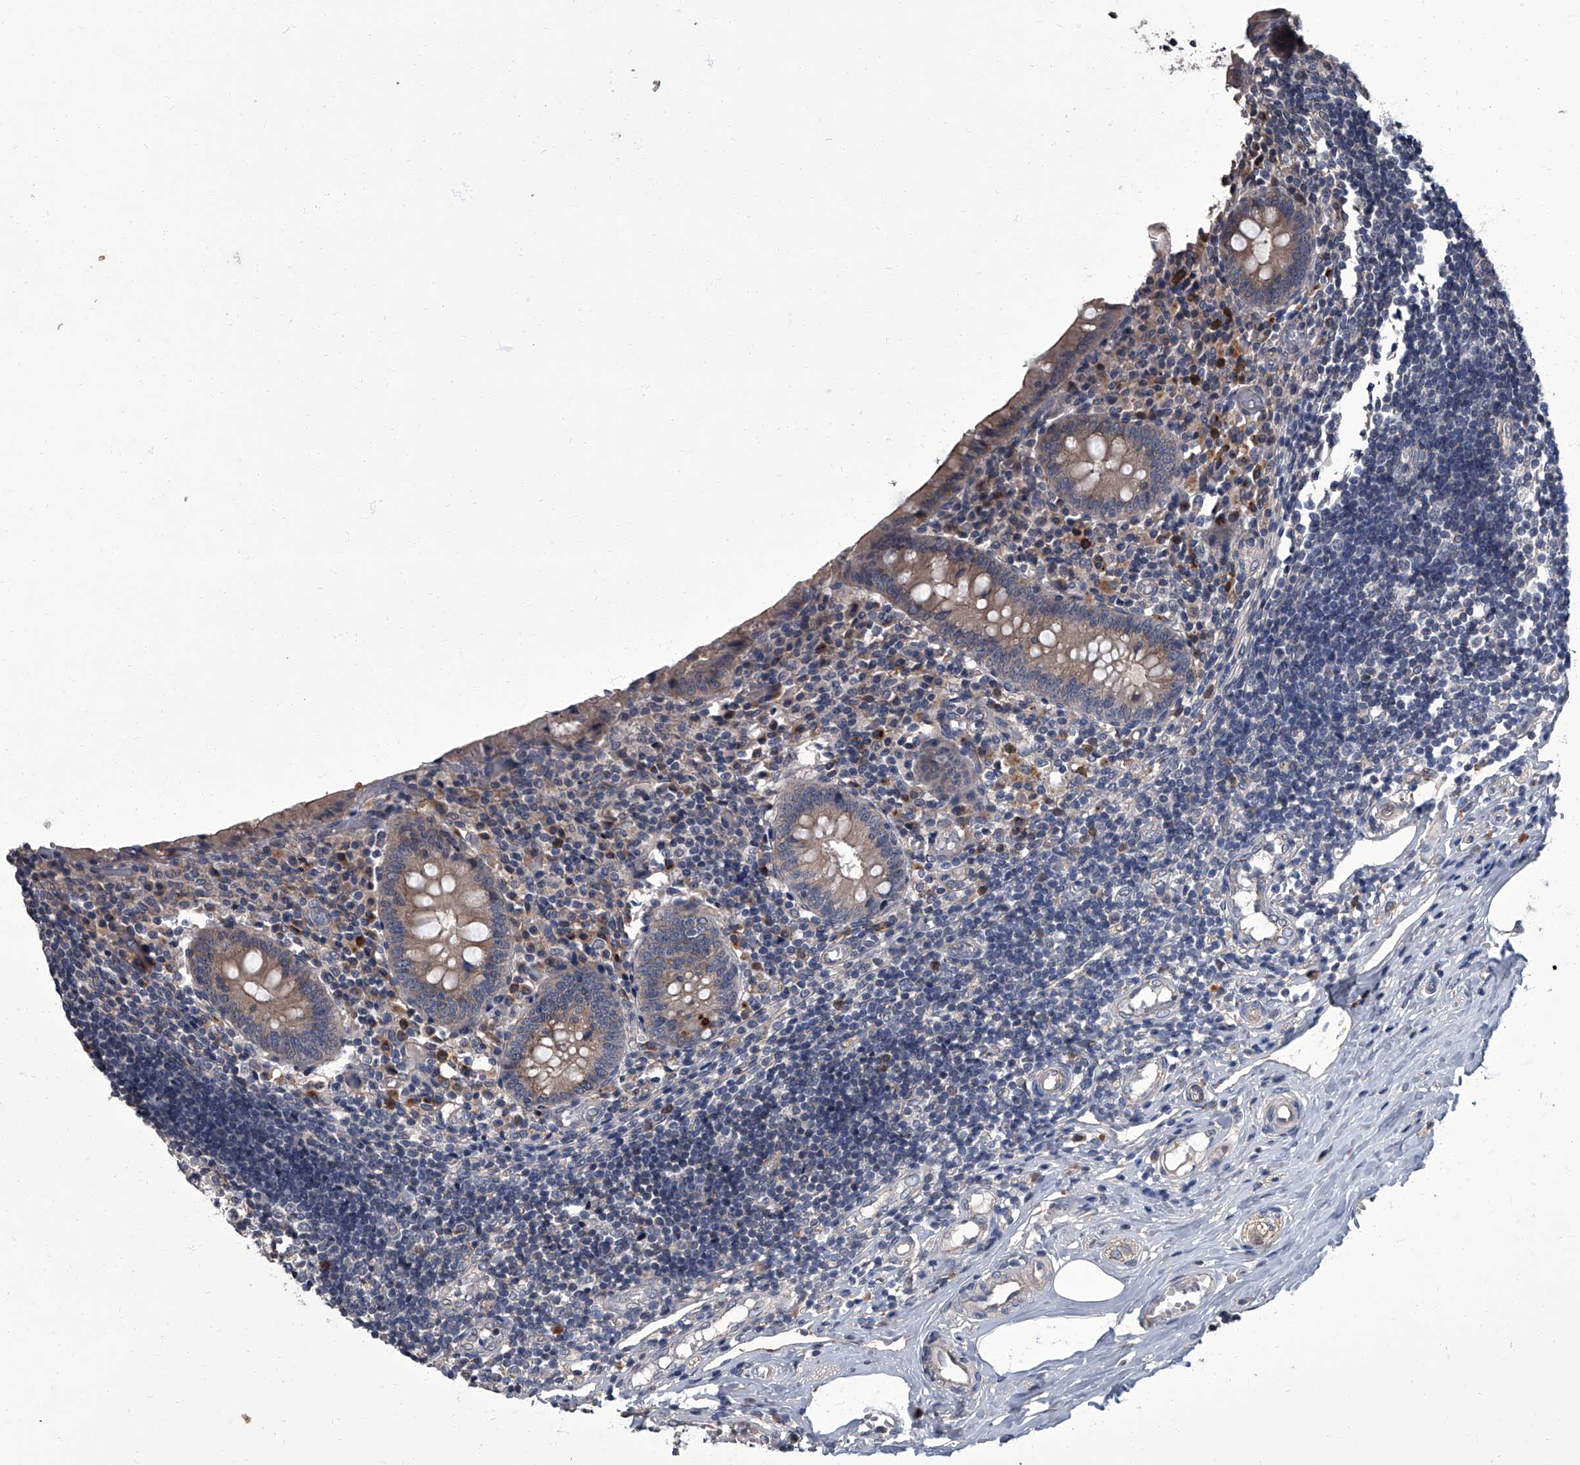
{"staining": {"intensity": "moderate", "quantity": "25%-75%", "location": "cytoplasmic/membranous"}, "tissue": "appendix", "cell_type": "Glandular cells", "image_type": "normal", "snomed": [{"axis": "morphology", "description": "Normal tissue, NOS"}, {"axis": "topography", "description": "Appendix"}], "caption": "Immunohistochemistry (IHC) photomicrograph of benign appendix stained for a protein (brown), which exhibits medium levels of moderate cytoplasmic/membranous staining in about 25%-75% of glandular cells.", "gene": "SIRT4", "patient": {"sex": "female", "age": 17}}